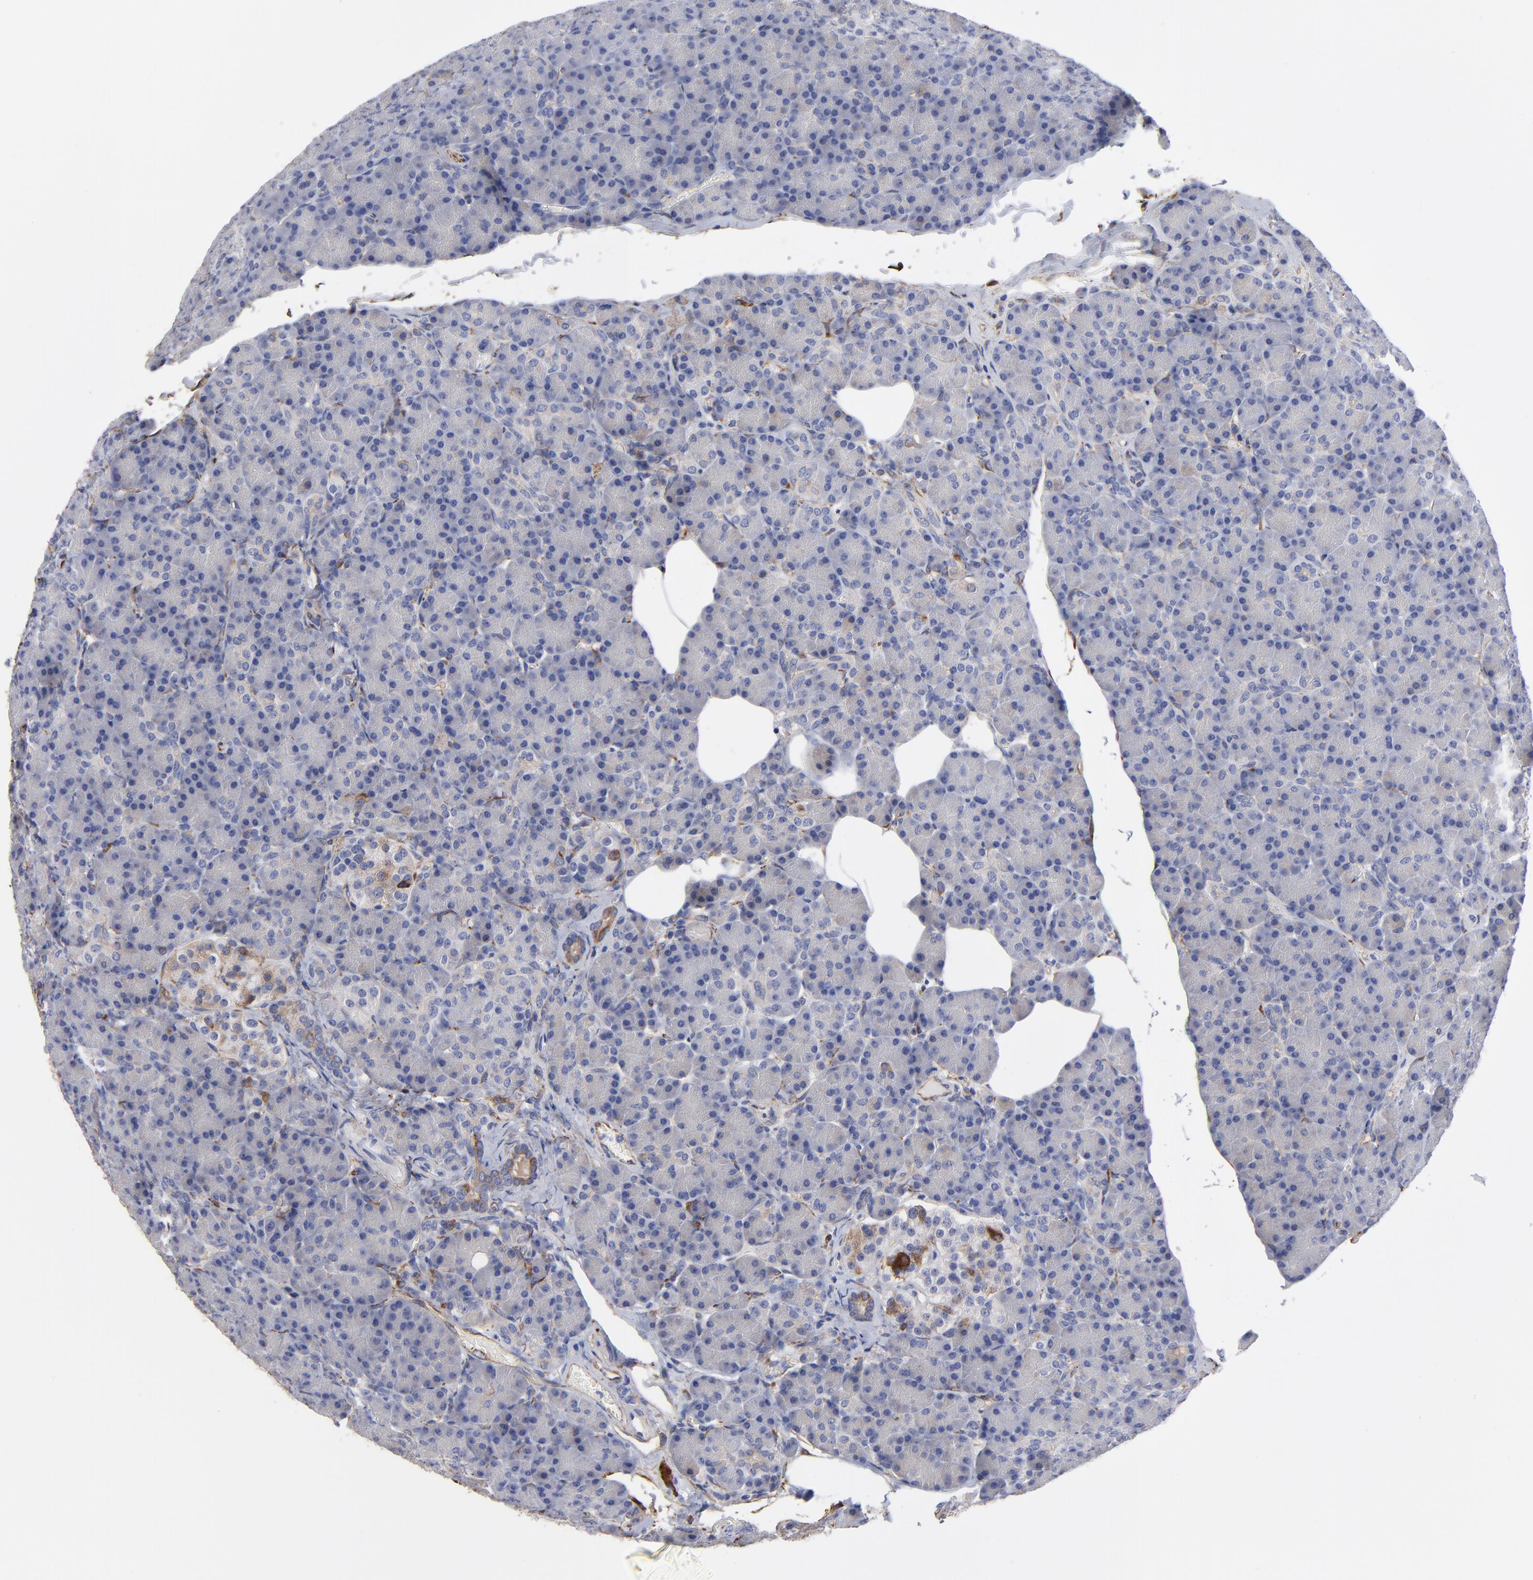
{"staining": {"intensity": "weak", "quantity": "<25%", "location": "cytoplasmic/membranous"}, "tissue": "pancreas", "cell_type": "Exocrine glandular cells", "image_type": "normal", "snomed": [{"axis": "morphology", "description": "Normal tissue, NOS"}, {"axis": "topography", "description": "Pancreas"}], "caption": "DAB (3,3'-diaminobenzidine) immunohistochemical staining of unremarkable pancreas demonstrates no significant staining in exocrine glandular cells.", "gene": "CILP", "patient": {"sex": "female", "age": 43}}